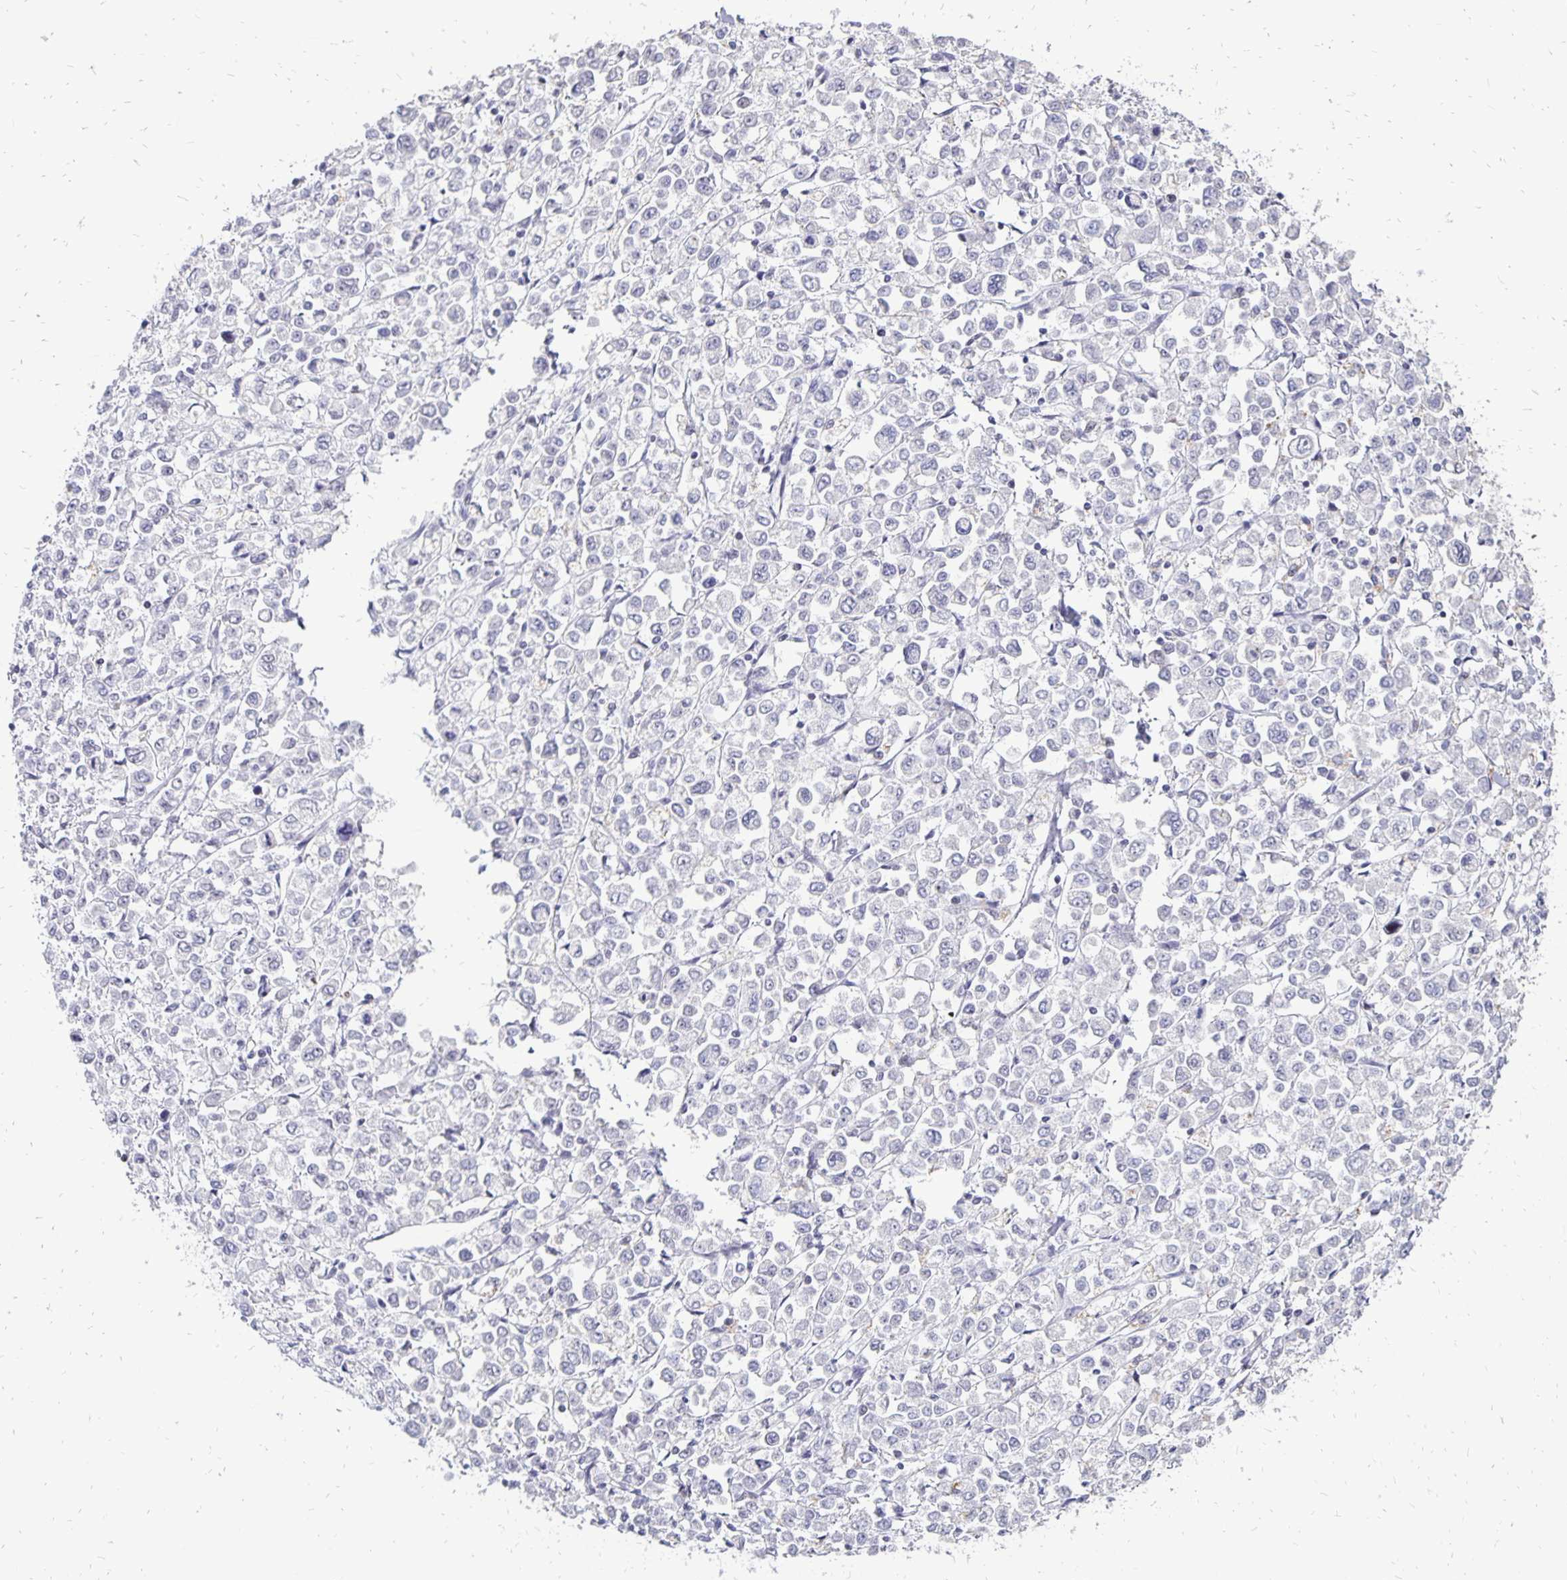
{"staining": {"intensity": "negative", "quantity": "none", "location": "none"}, "tissue": "stomach cancer", "cell_type": "Tumor cells", "image_type": "cancer", "snomed": [{"axis": "morphology", "description": "Adenocarcinoma, NOS"}, {"axis": "topography", "description": "Stomach, upper"}], "caption": "There is no significant positivity in tumor cells of stomach adenocarcinoma.", "gene": "DCK", "patient": {"sex": "male", "age": 70}}